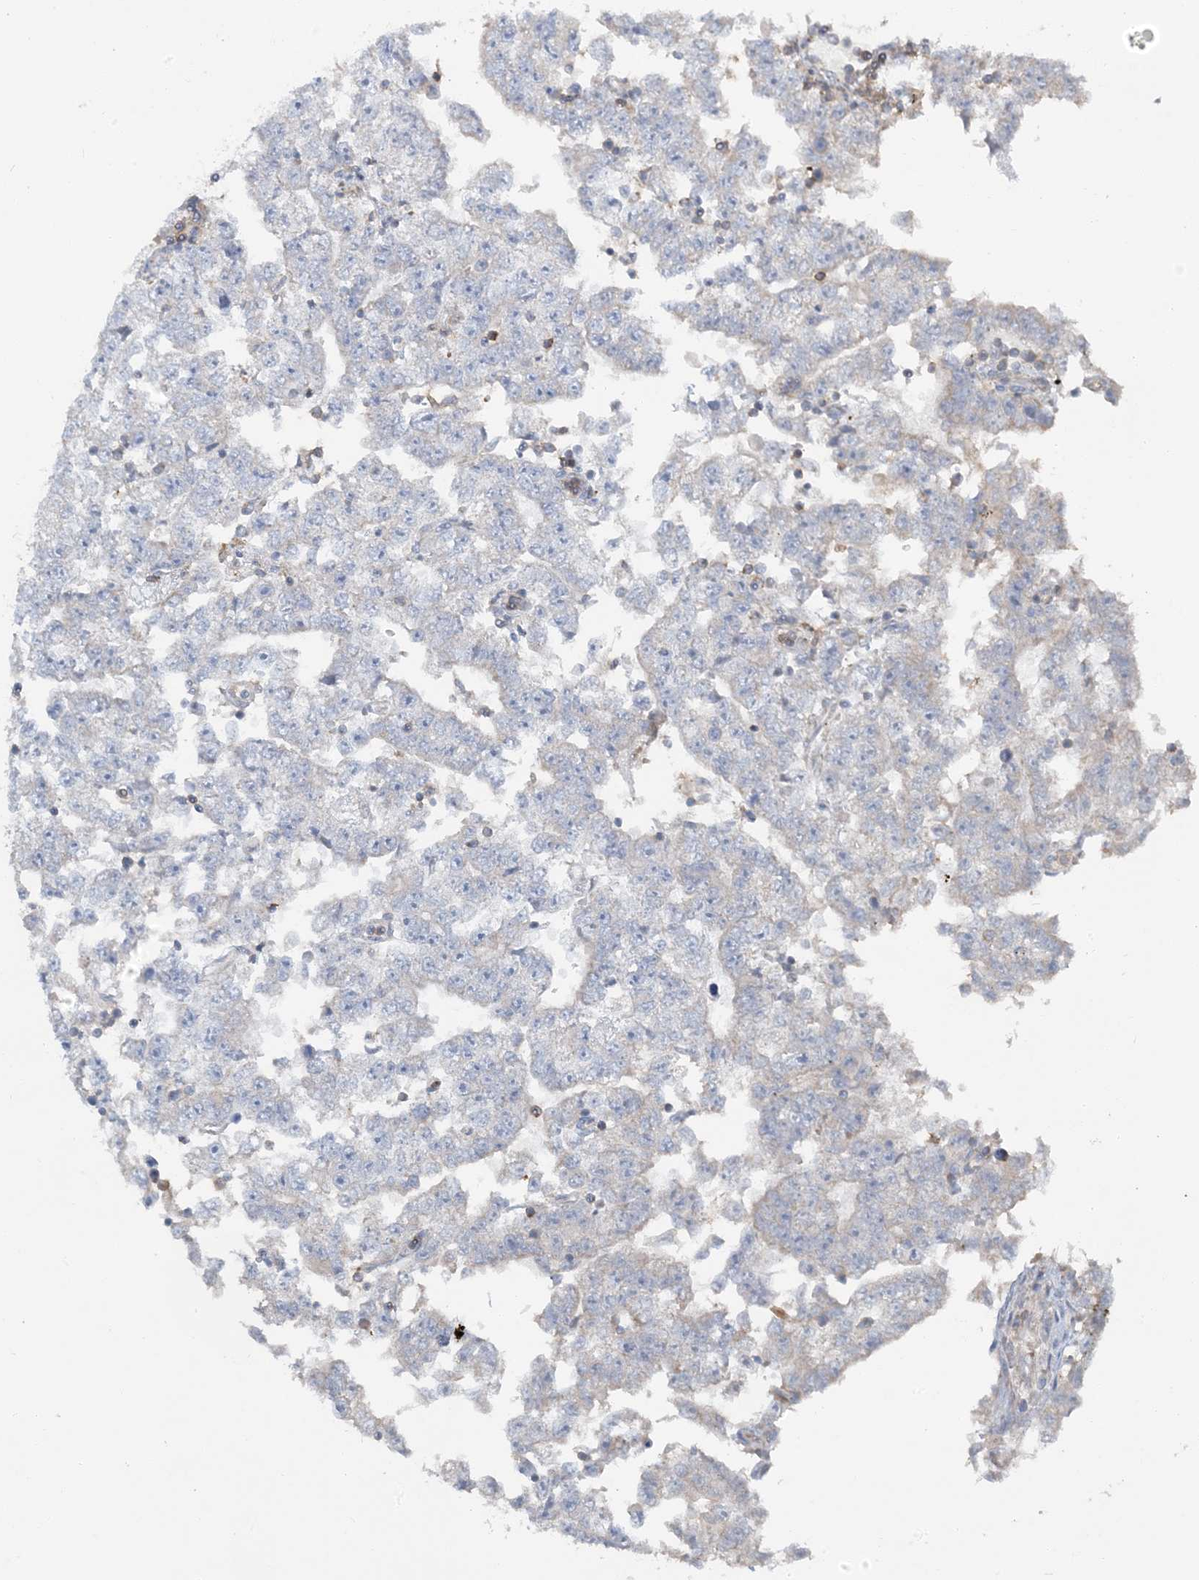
{"staining": {"intensity": "negative", "quantity": "none", "location": "none"}, "tissue": "testis cancer", "cell_type": "Tumor cells", "image_type": "cancer", "snomed": [{"axis": "morphology", "description": "Carcinoma, Embryonal, NOS"}, {"axis": "topography", "description": "Testis"}], "caption": "Testis cancer (embryonal carcinoma) stained for a protein using immunohistochemistry exhibits no positivity tumor cells.", "gene": "TMLHE", "patient": {"sex": "male", "age": 25}}